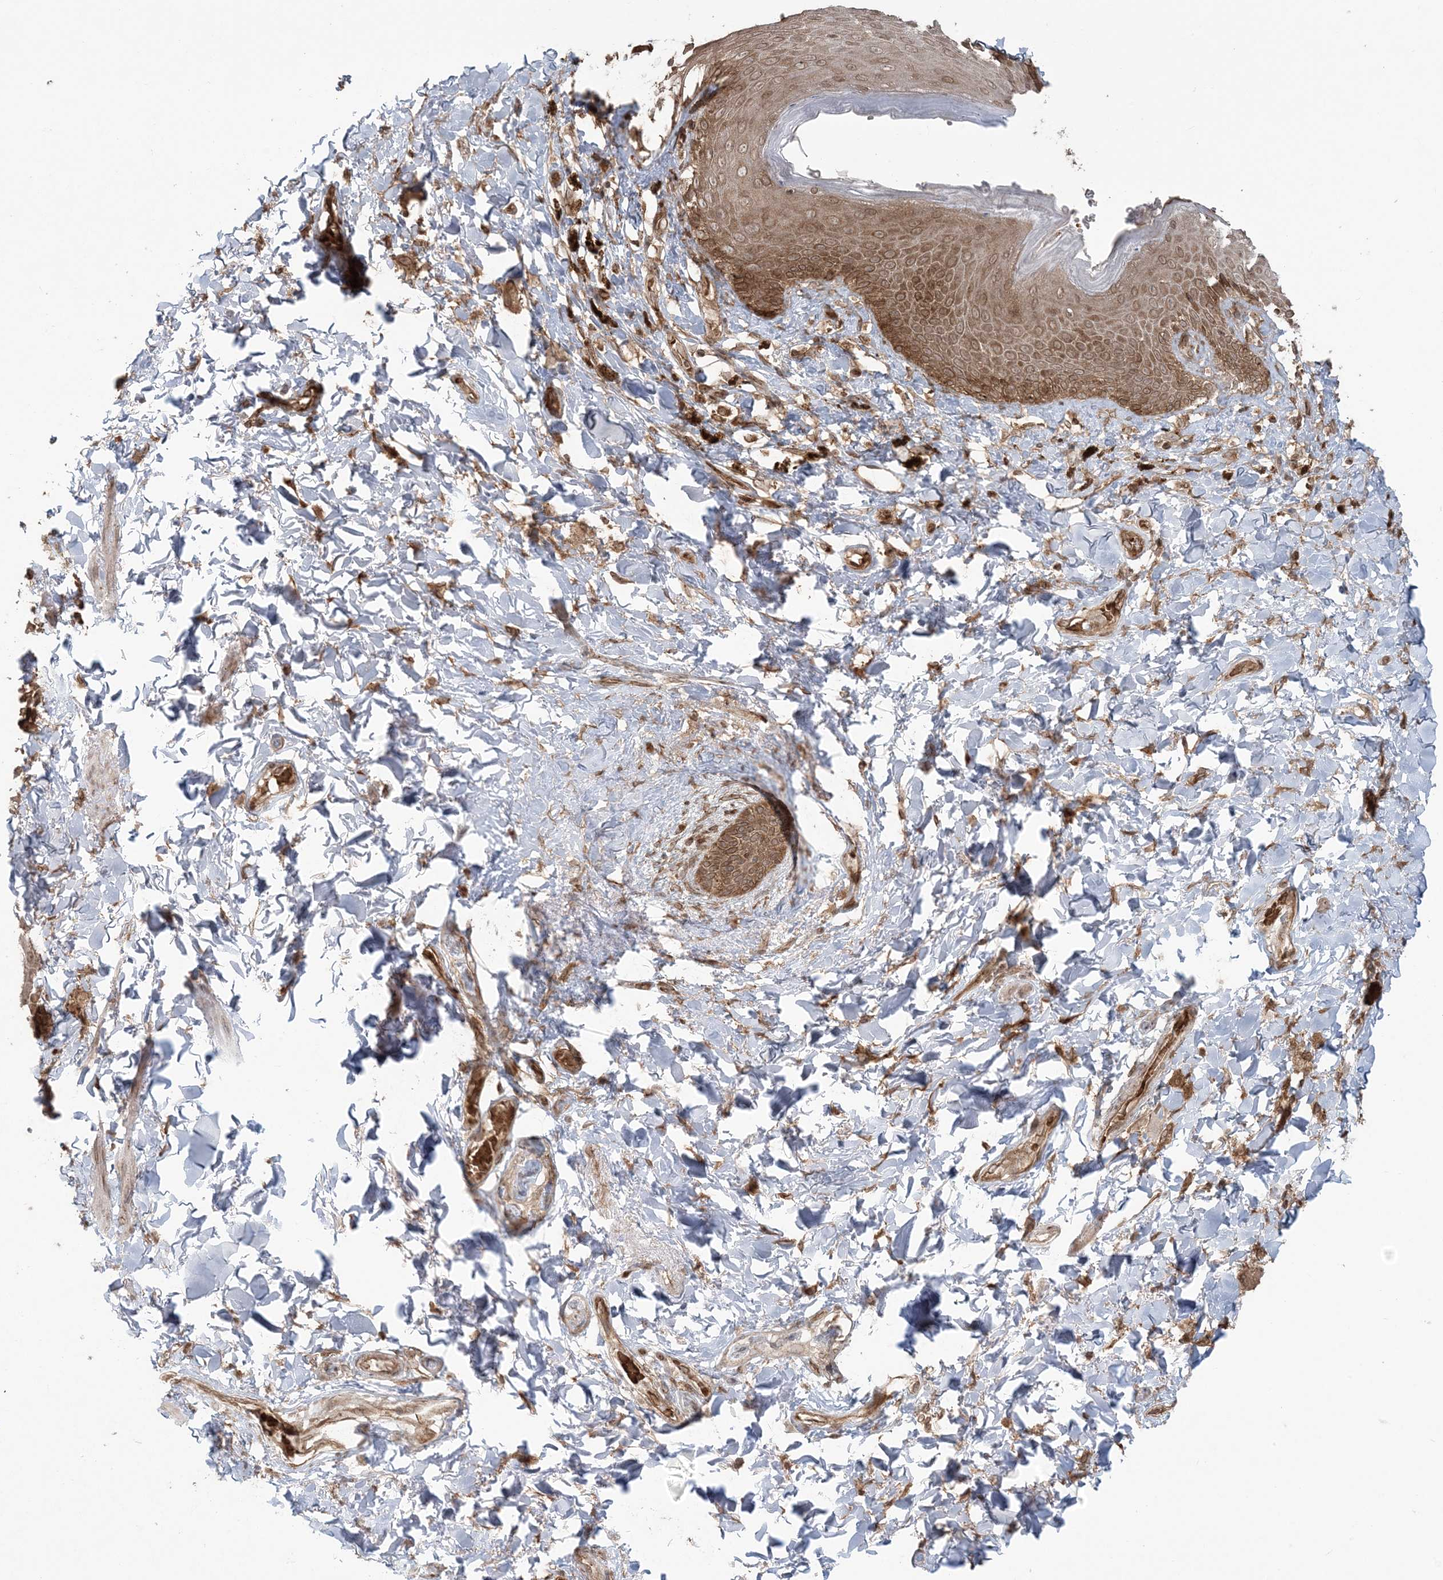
{"staining": {"intensity": "moderate", "quantity": ">75%", "location": "cytoplasmic/membranous"}, "tissue": "skin", "cell_type": "Epidermal cells", "image_type": "normal", "snomed": [{"axis": "morphology", "description": "Normal tissue, NOS"}, {"axis": "topography", "description": "Anal"}], "caption": "Immunohistochemical staining of benign skin exhibits moderate cytoplasmic/membranous protein positivity in approximately >75% of epidermal cells. (Stains: DAB in brown, nuclei in blue, Microscopy: brightfield microscopy at high magnification).", "gene": "DDX19B", "patient": {"sex": "female", "age": 78}}